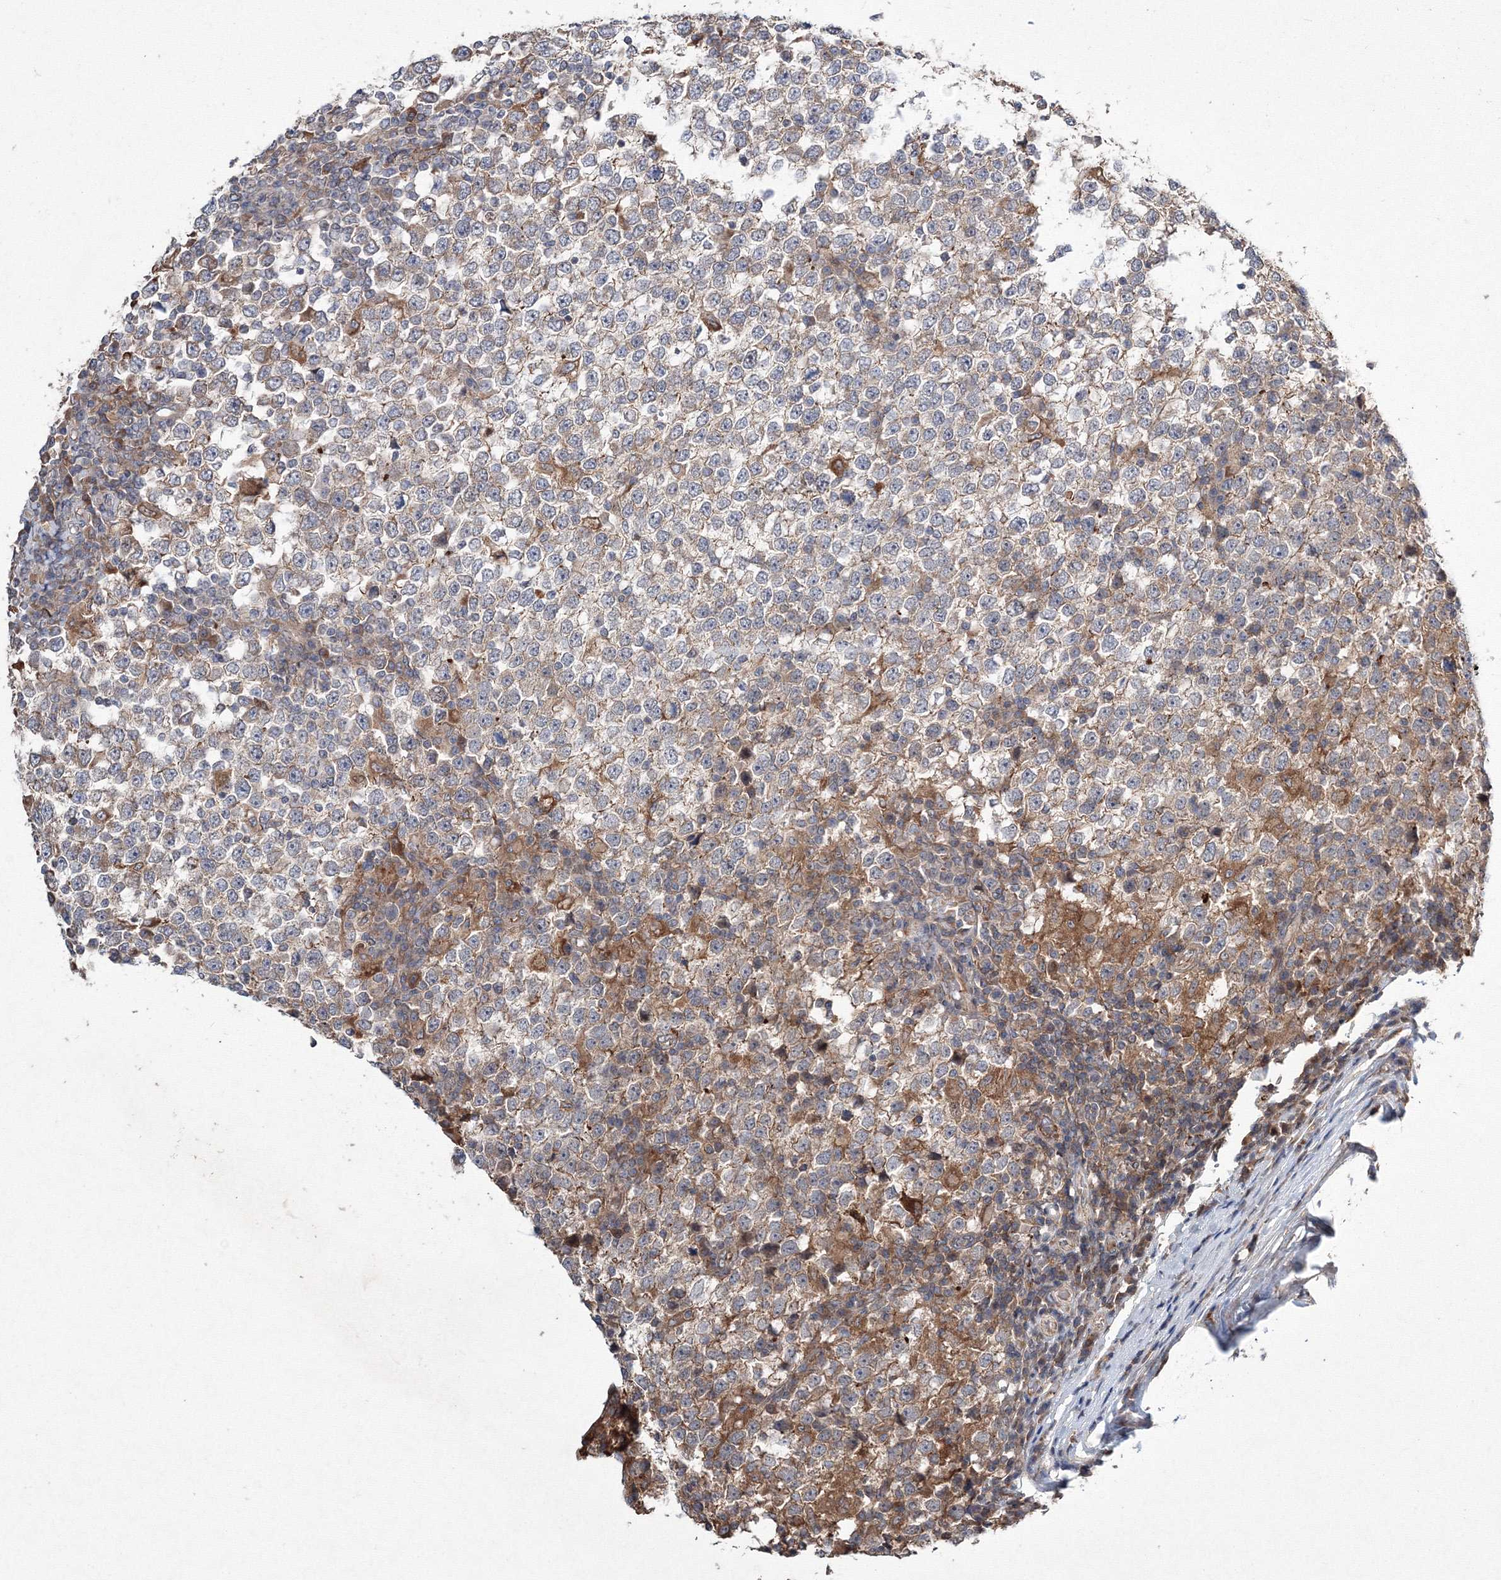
{"staining": {"intensity": "moderate", "quantity": "<25%", "location": "cytoplasmic/membranous"}, "tissue": "testis cancer", "cell_type": "Tumor cells", "image_type": "cancer", "snomed": [{"axis": "morphology", "description": "Seminoma, NOS"}, {"axis": "topography", "description": "Testis"}], "caption": "A high-resolution micrograph shows immunohistochemistry staining of seminoma (testis), which displays moderate cytoplasmic/membranous expression in approximately <25% of tumor cells.", "gene": "RANBP3L", "patient": {"sex": "male", "age": 65}}